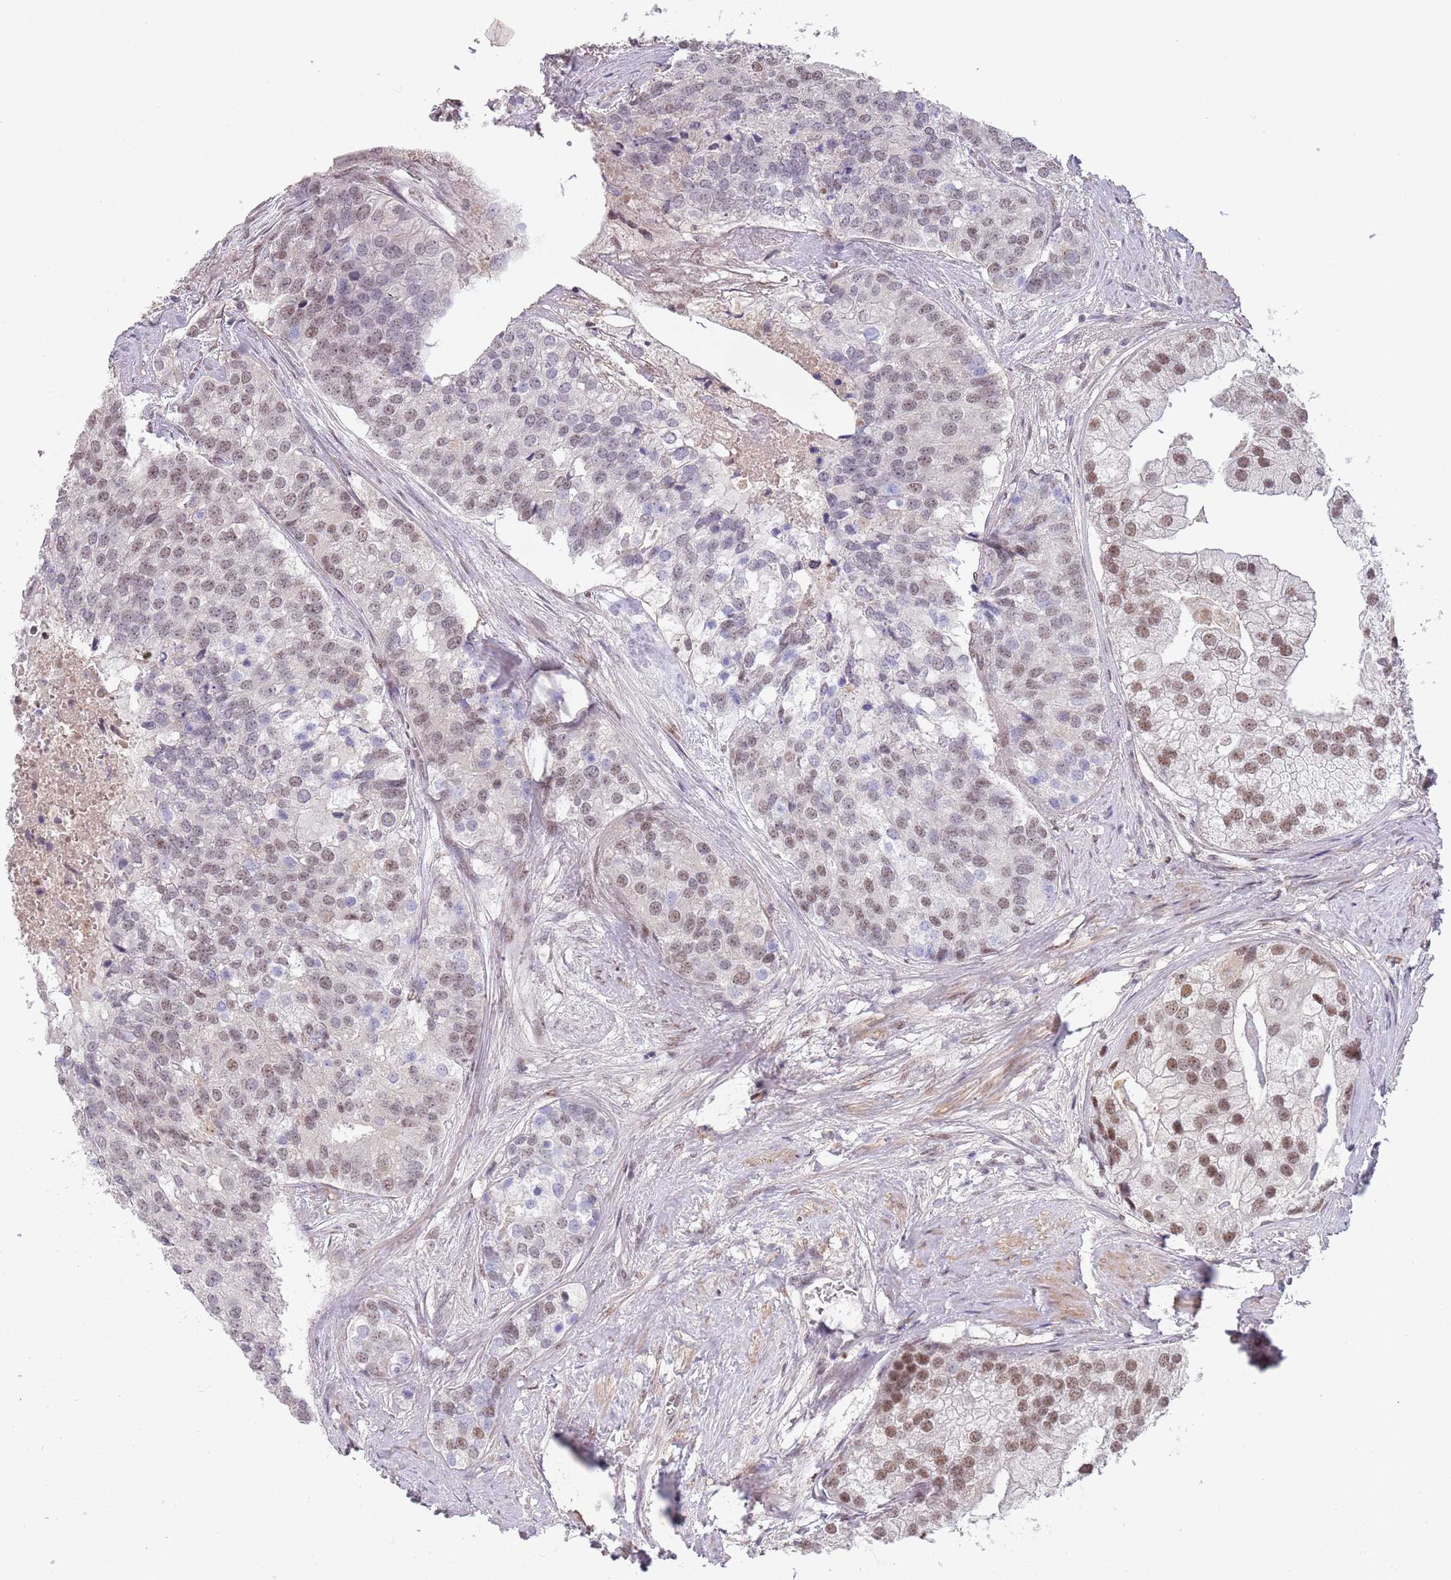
{"staining": {"intensity": "moderate", "quantity": ">75%", "location": "nuclear"}, "tissue": "prostate cancer", "cell_type": "Tumor cells", "image_type": "cancer", "snomed": [{"axis": "morphology", "description": "Adenocarcinoma, High grade"}, {"axis": "topography", "description": "Prostate"}], "caption": "A micrograph of human prostate cancer (high-grade adenocarcinoma) stained for a protein exhibits moderate nuclear brown staining in tumor cells.", "gene": "CIZ1", "patient": {"sex": "male", "age": 62}}